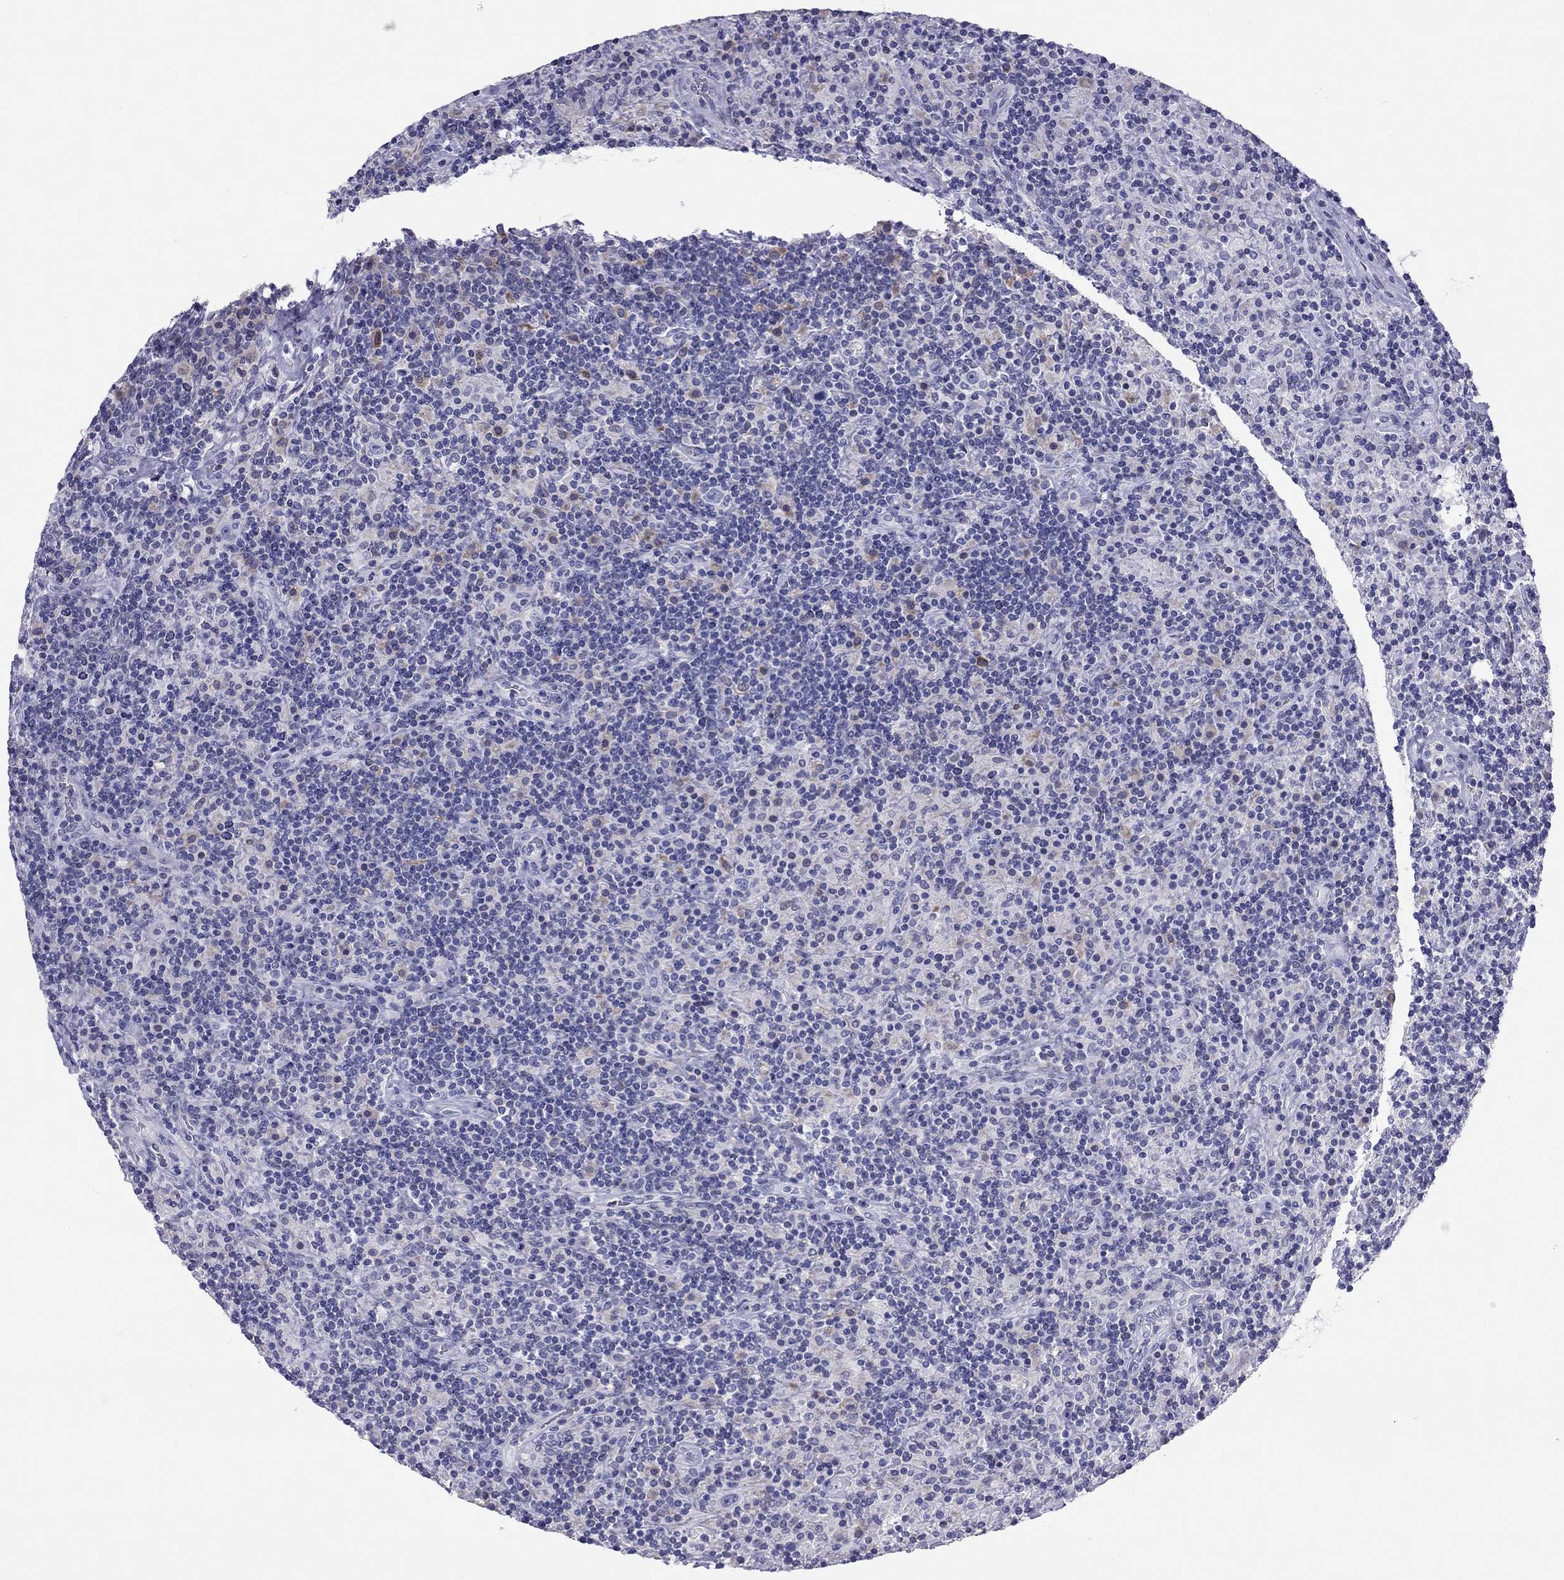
{"staining": {"intensity": "negative", "quantity": "none", "location": "none"}, "tissue": "lymphoma", "cell_type": "Tumor cells", "image_type": "cancer", "snomed": [{"axis": "morphology", "description": "Hodgkin's disease, NOS"}, {"axis": "topography", "description": "Lymph node"}], "caption": "IHC micrograph of Hodgkin's disease stained for a protein (brown), which reveals no expression in tumor cells.", "gene": "SLC46A2", "patient": {"sex": "male", "age": 70}}